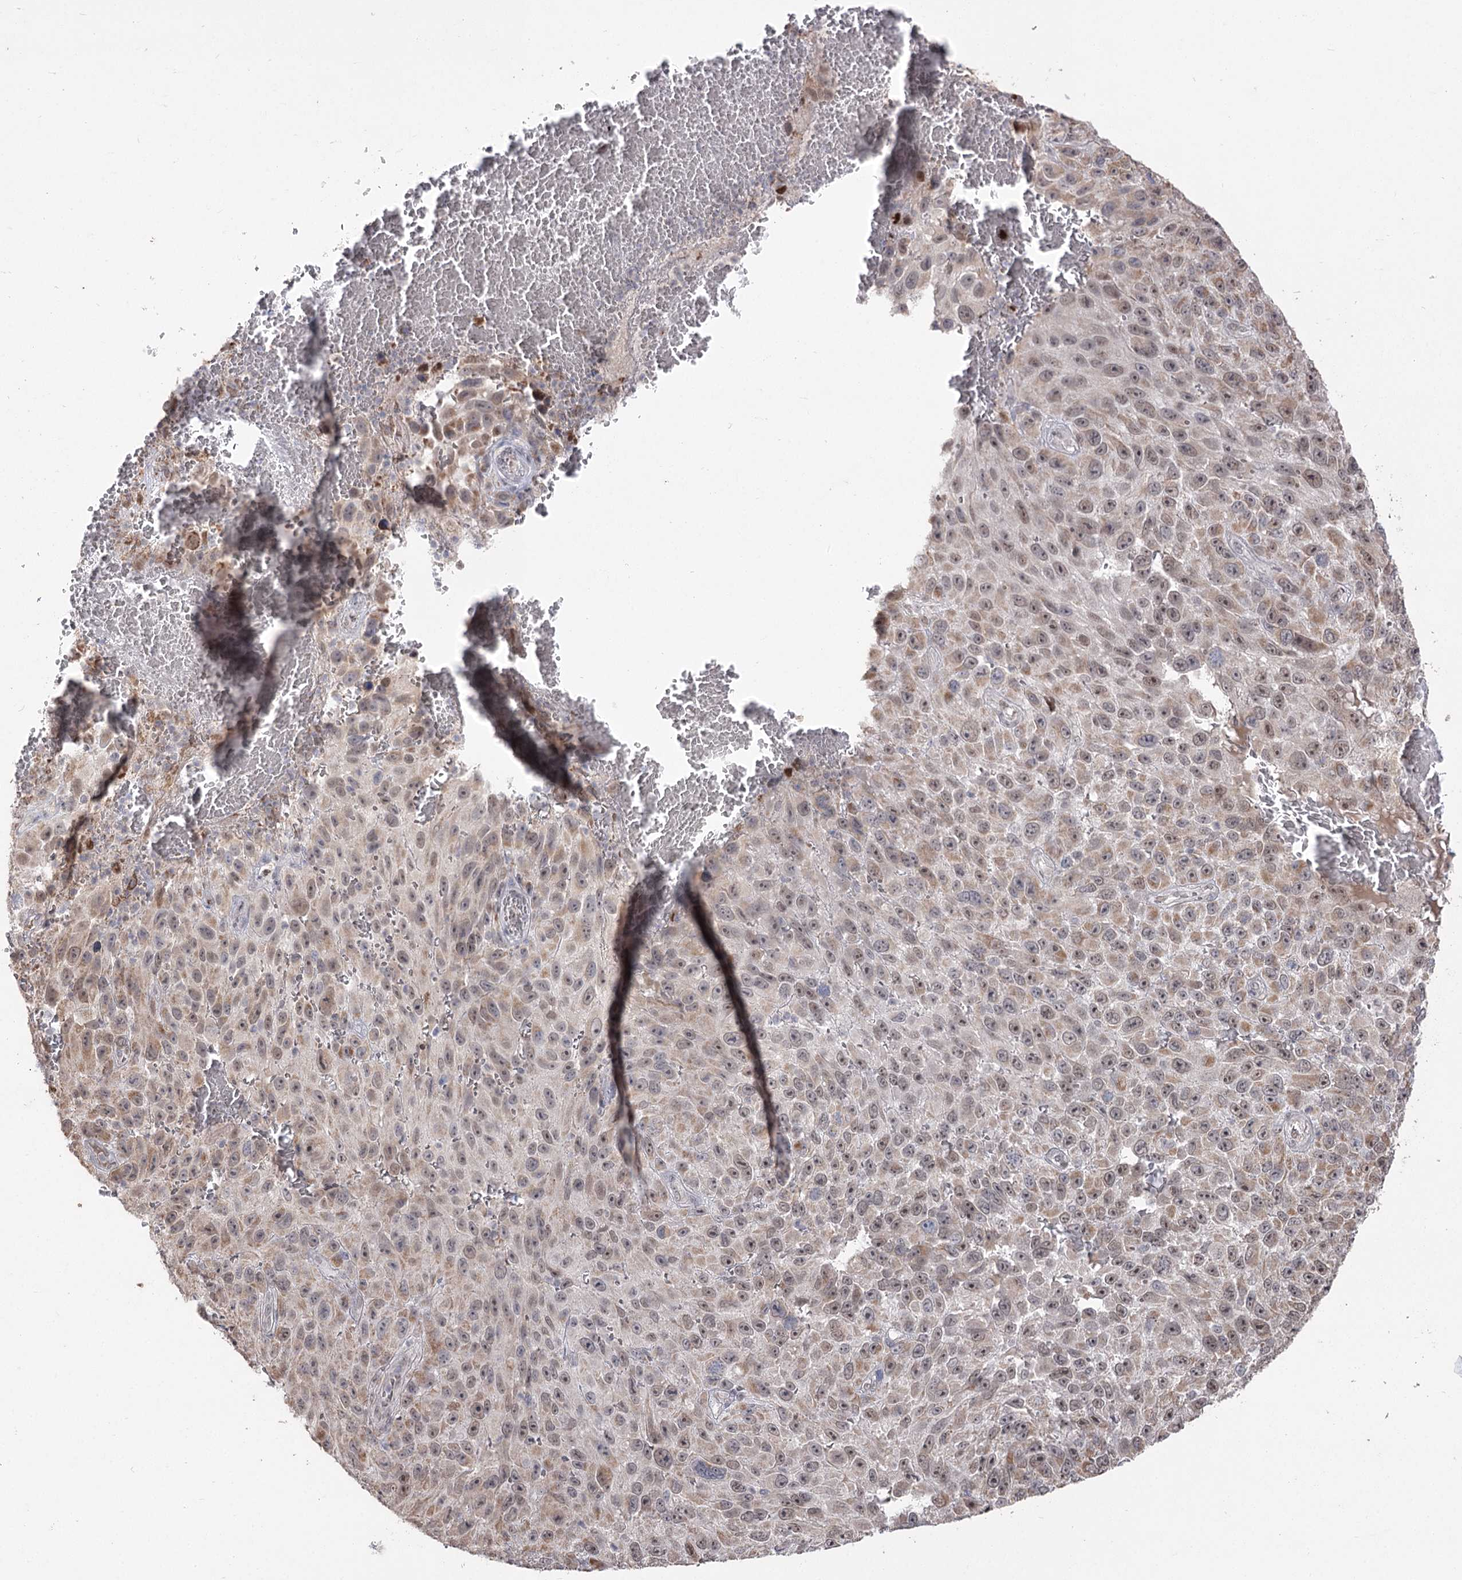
{"staining": {"intensity": "weak", "quantity": "<25%", "location": "cytoplasmic/membranous"}, "tissue": "melanoma", "cell_type": "Tumor cells", "image_type": "cancer", "snomed": [{"axis": "morphology", "description": "Malignant melanoma, NOS"}, {"axis": "topography", "description": "Skin"}], "caption": "Immunohistochemistry of melanoma reveals no expression in tumor cells.", "gene": "RUFY4", "patient": {"sex": "female", "age": 96}}